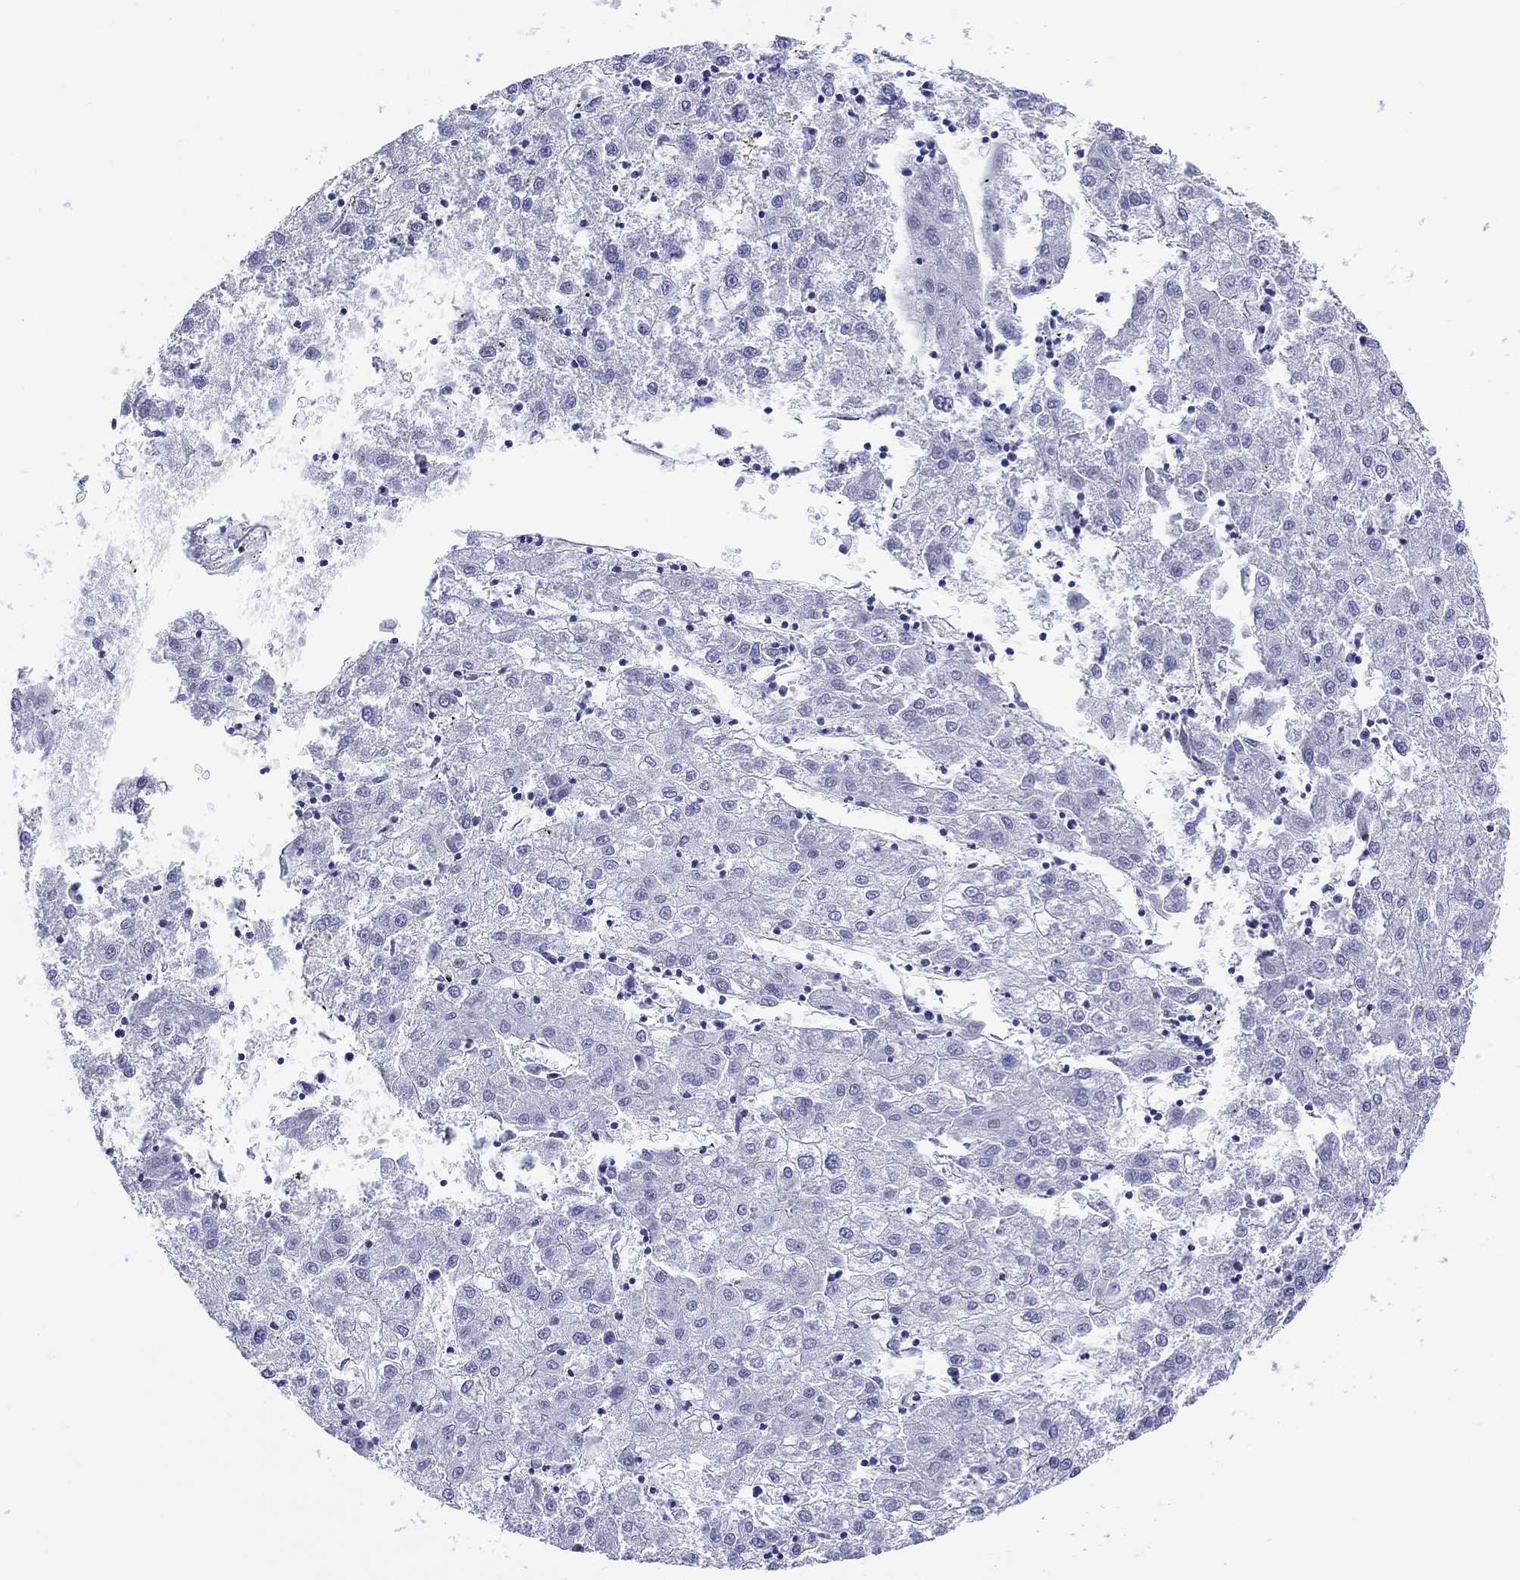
{"staining": {"intensity": "negative", "quantity": "none", "location": "none"}, "tissue": "liver cancer", "cell_type": "Tumor cells", "image_type": "cancer", "snomed": [{"axis": "morphology", "description": "Carcinoma, Hepatocellular, NOS"}, {"axis": "topography", "description": "Liver"}], "caption": "The image exhibits no significant expression in tumor cells of liver hepatocellular carcinoma. Nuclei are stained in blue.", "gene": "CRYGS", "patient": {"sex": "male", "age": 72}}